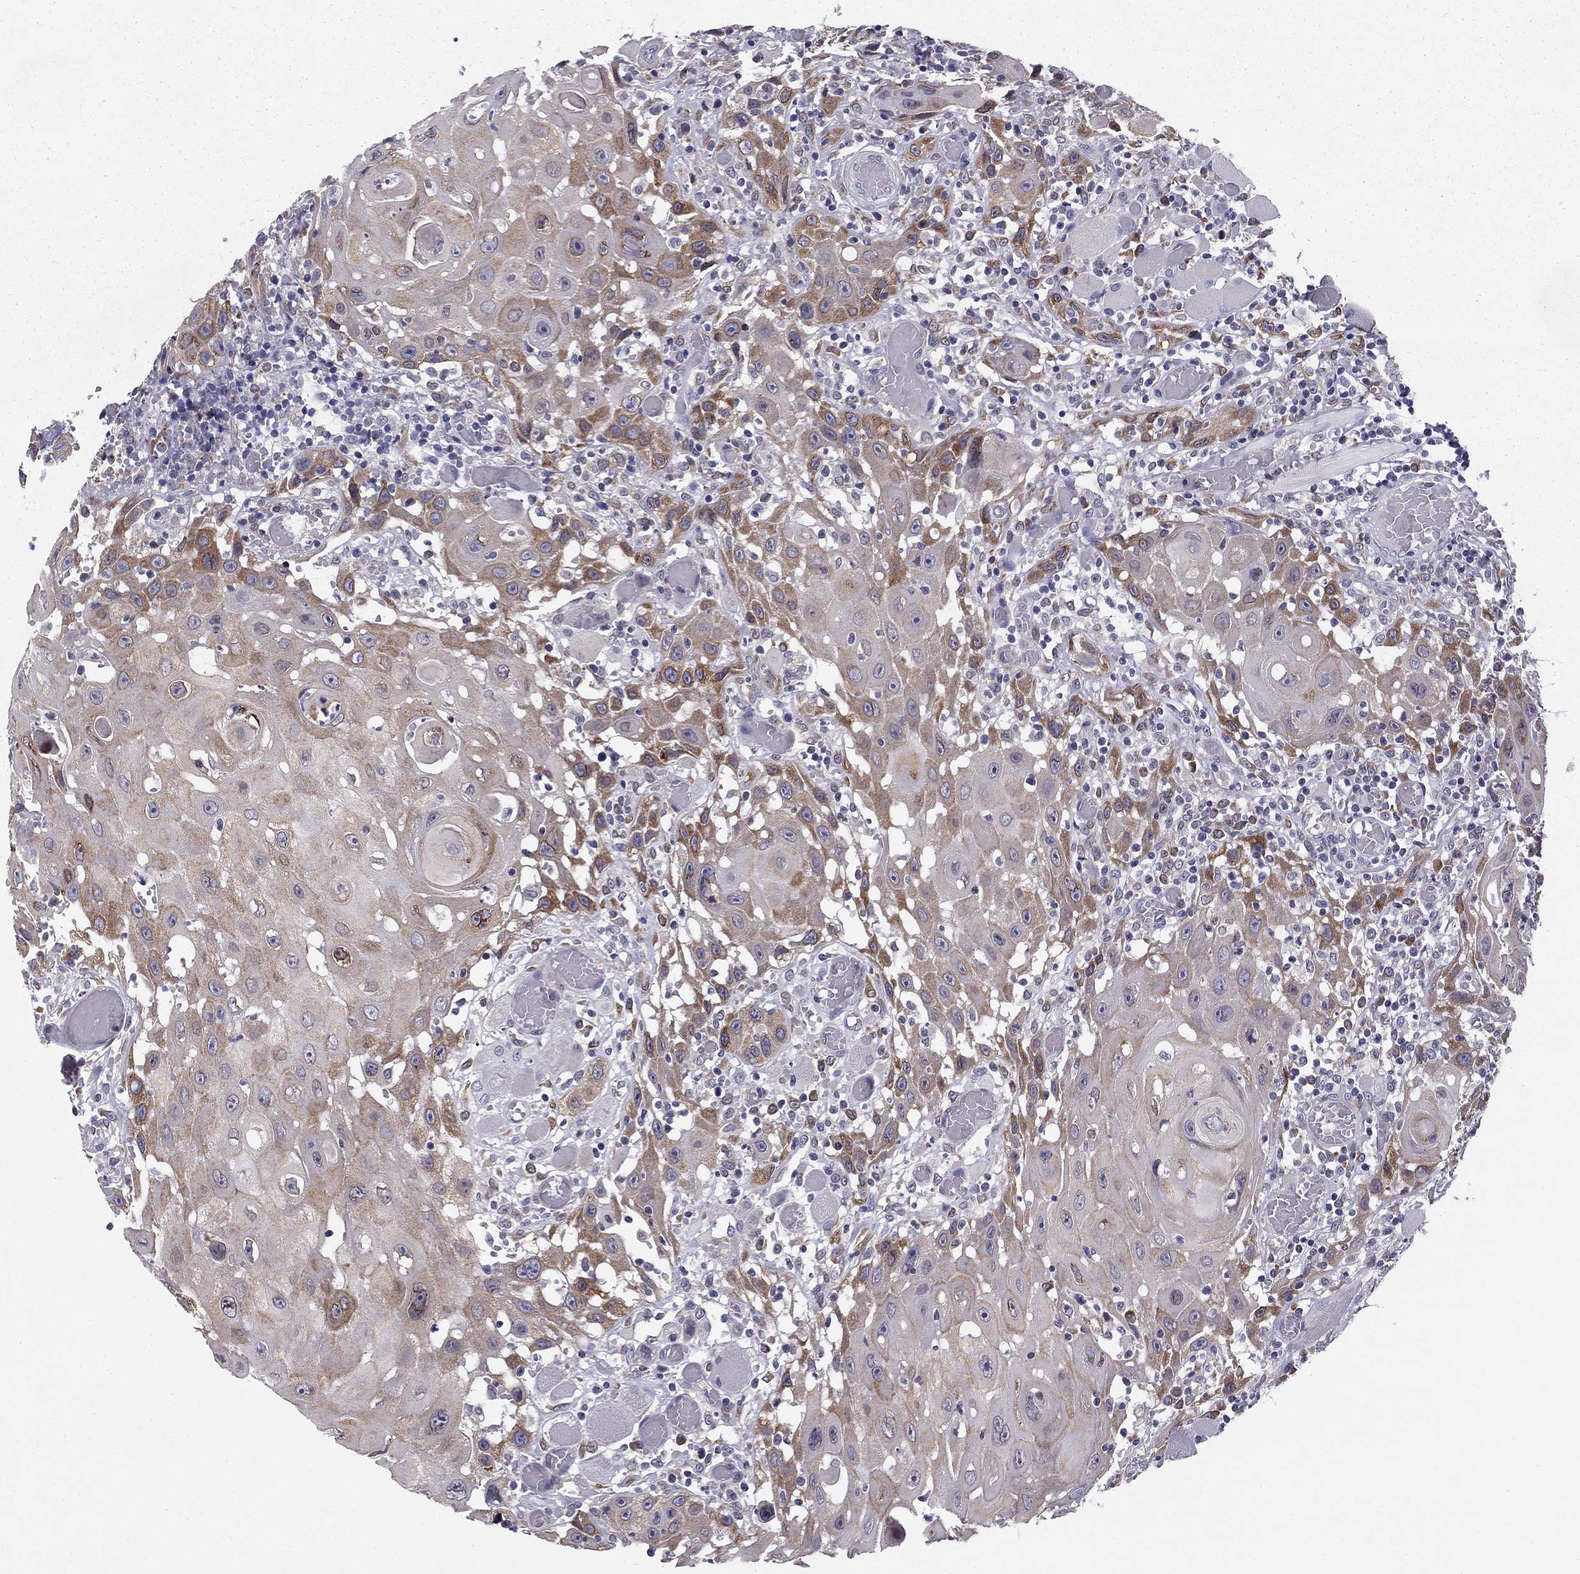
{"staining": {"intensity": "moderate", "quantity": "25%-75%", "location": "cytoplasmic/membranous"}, "tissue": "head and neck cancer", "cell_type": "Tumor cells", "image_type": "cancer", "snomed": [{"axis": "morphology", "description": "Normal tissue, NOS"}, {"axis": "morphology", "description": "Squamous cell carcinoma, NOS"}, {"axis": "topography", "description": "Oral tissue"}, {"axis": "topography", "description": "Head-Neck"}], "caption": "The image shows a brown stain indicating the presence of a protein in the cytoplasmic/membranous of tumor cells in head and neck squamous cell carcinoma.", "gene": "TMED3", "patient": {"sex": "male", "age": 71}}